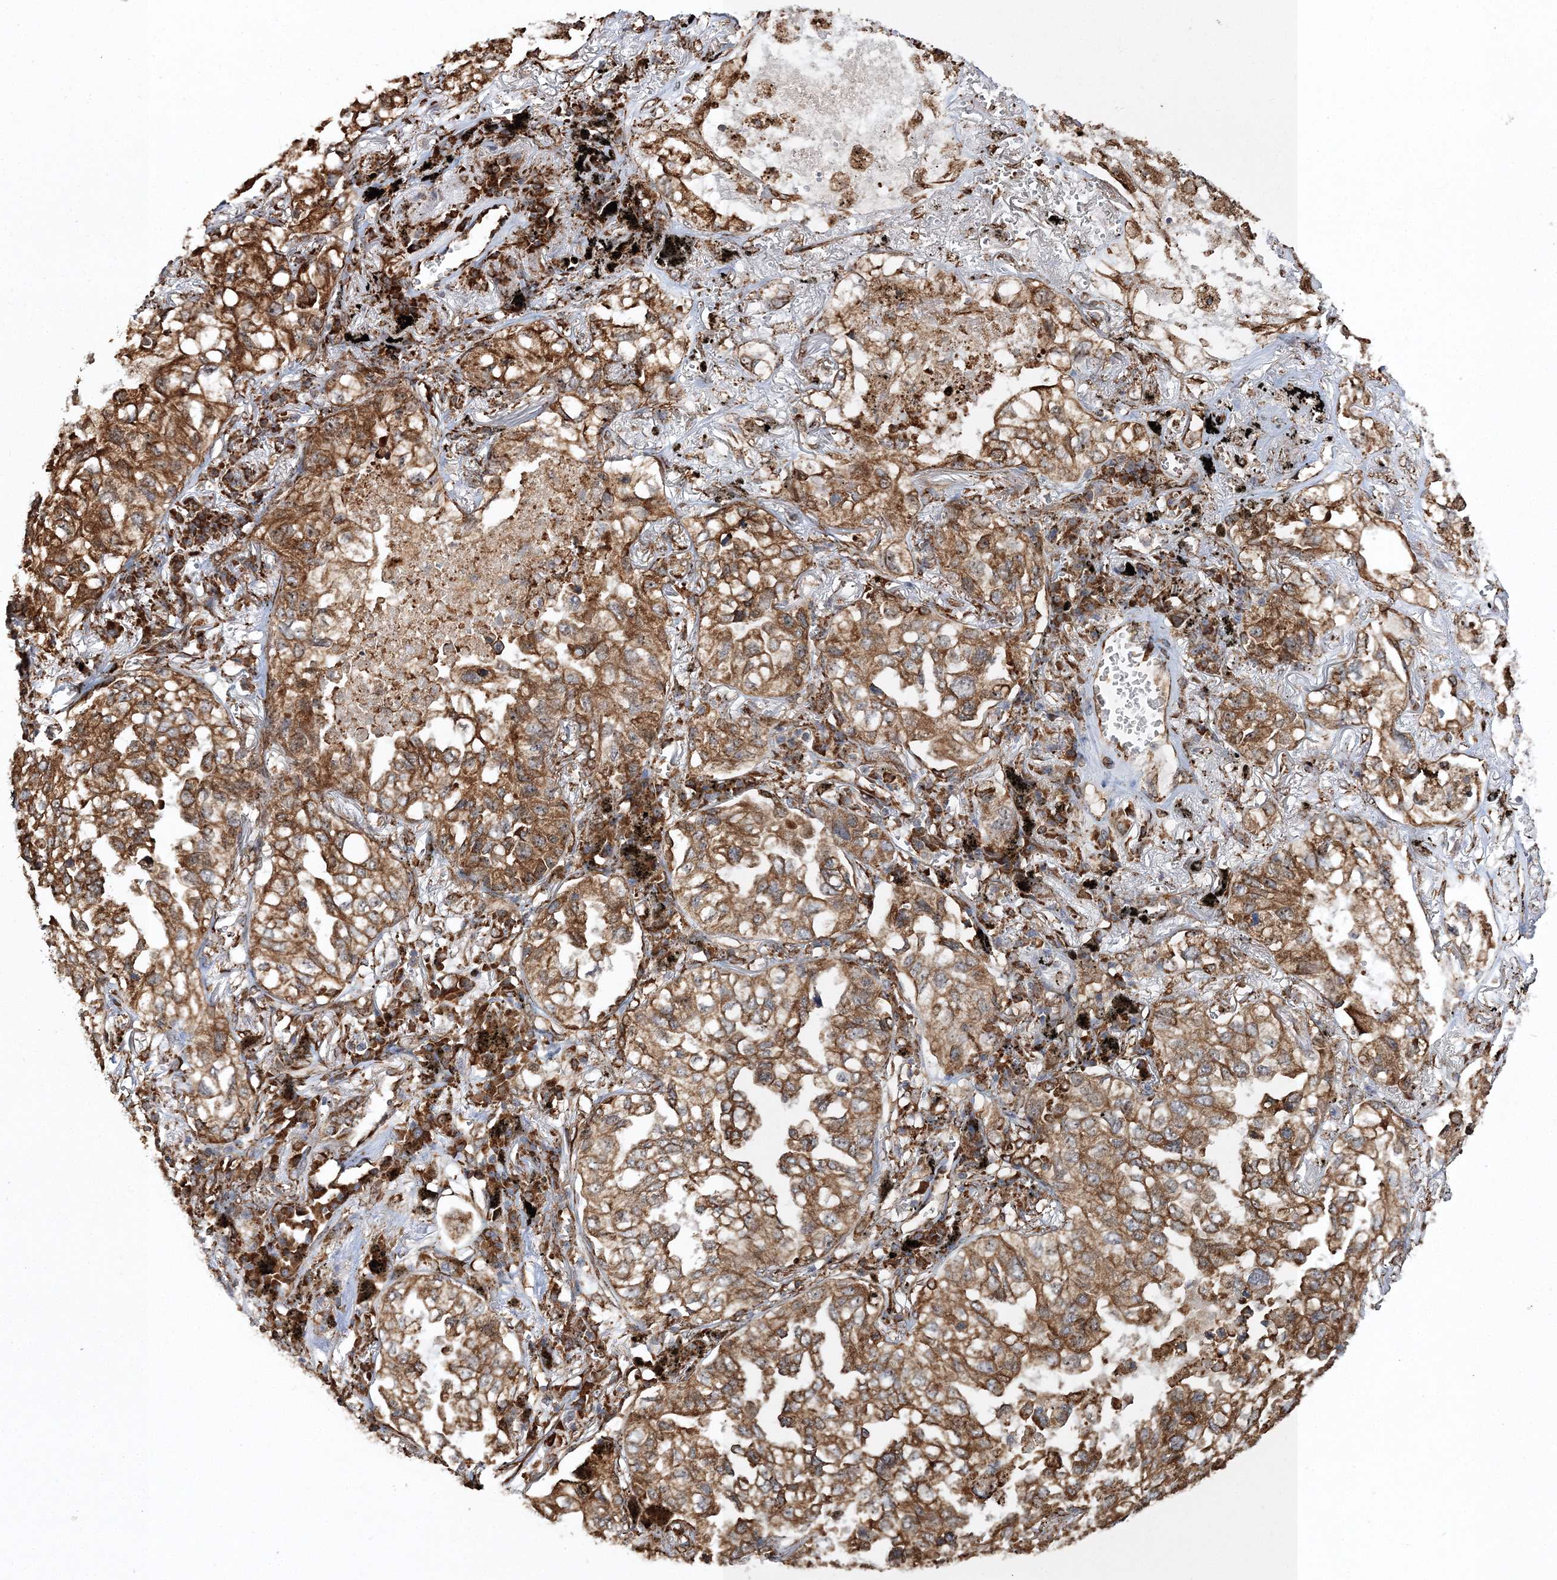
{"staining": {"intensity": "moderate", "quantity": ">75%", "location": "cytoplasmic/membranous"}, "tissue": "lung cancer", "cell_type": "Tumor cells", "image_type": "cancer", "snomed": [{"axis": "morphology", "description": "Adenocarcinoma, NOS"}, {"axis": "topography", "description": "Lung"}], "caption": "Lung adenocarcinoma stained with DAB (3,3'-diaminobenzidine) immunohistochemistry shows medium levels of moderate cytoplasmic/membranous expression in about >75% of tumor cells. (brown staining indicates protein expression, while blue staining denotes nuclei).", "gene": "SCRN3", "patient": {"sex": "male", "age": 65}}